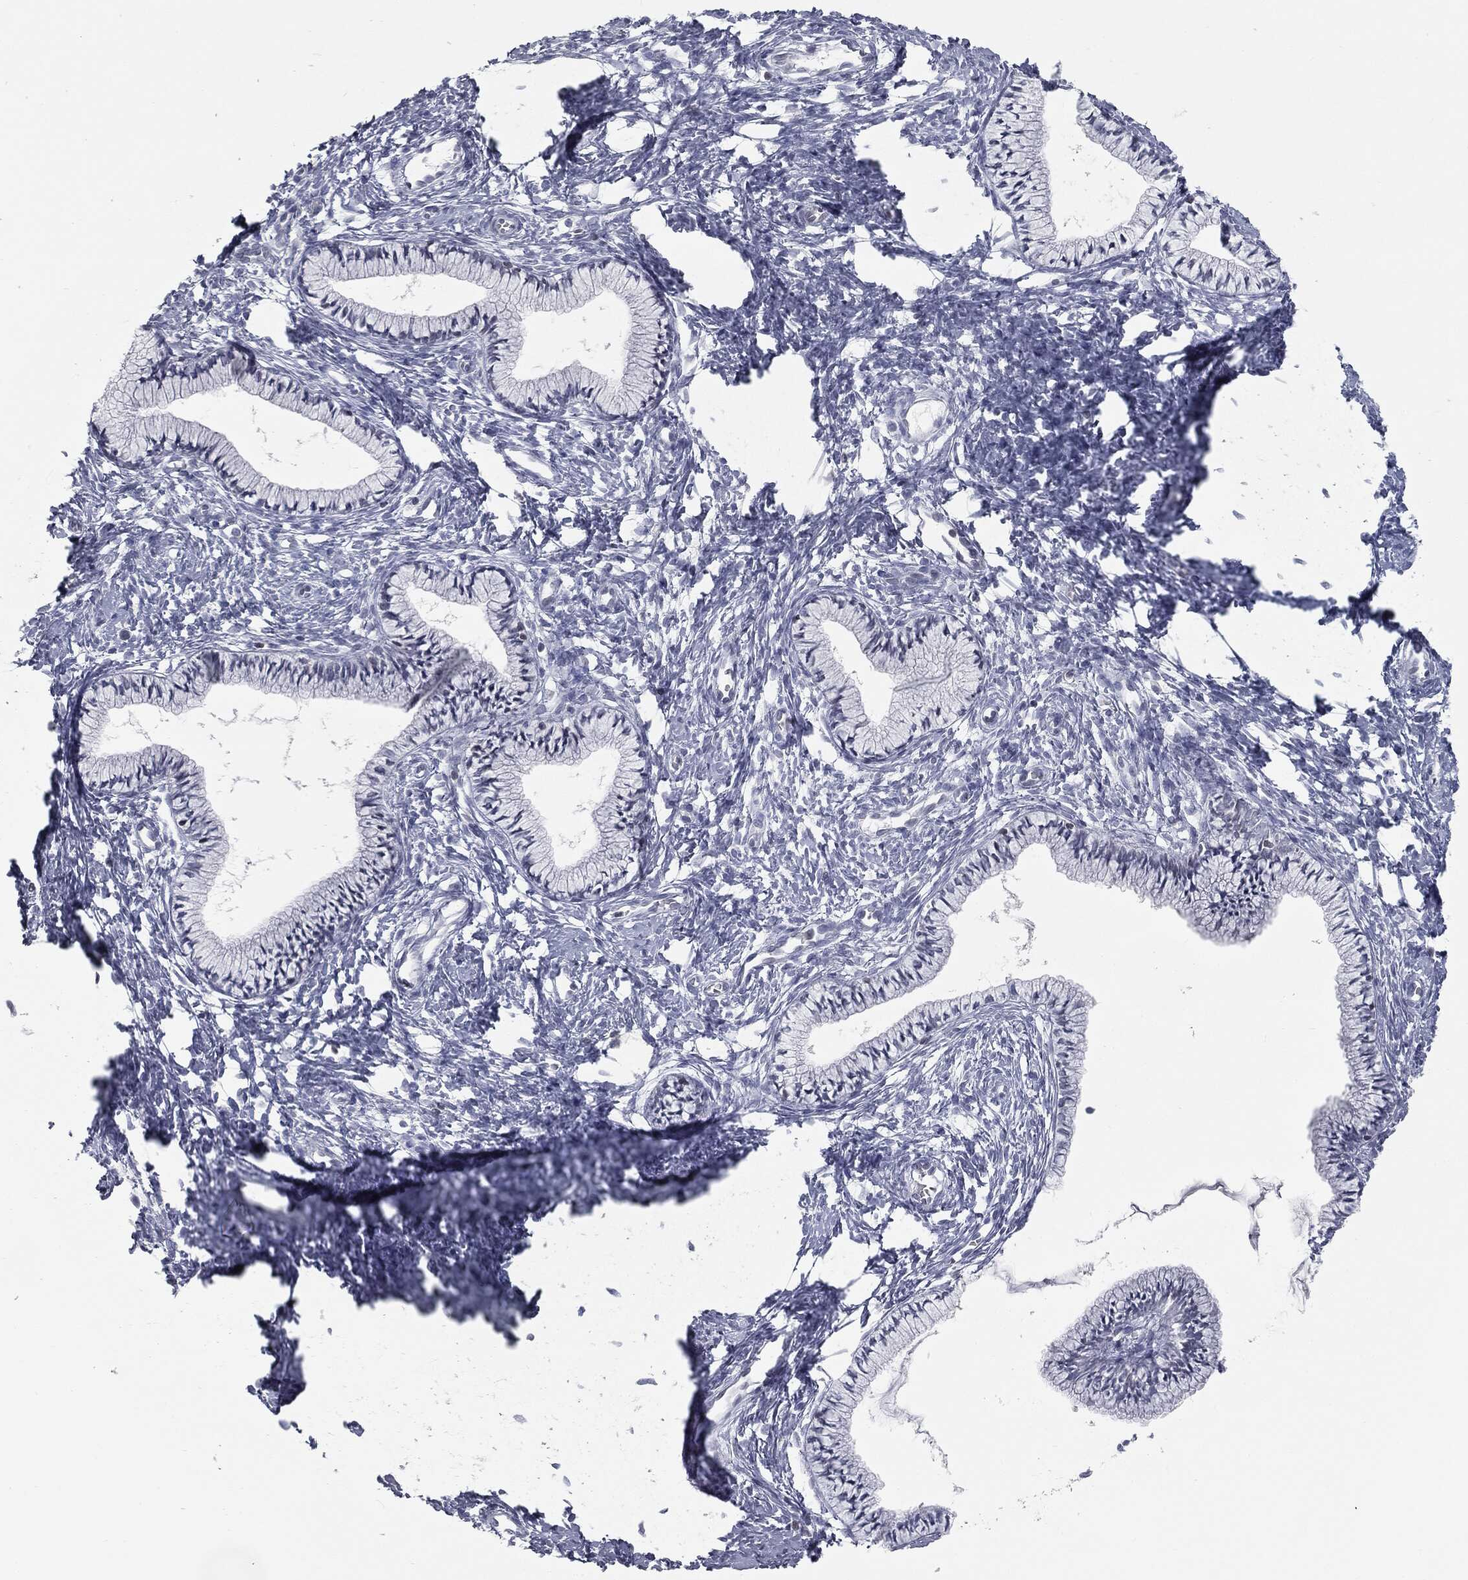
{"staining": {"intensity": "negative", "quantity": "none", "location": "none"}, "tissue": "cervix", "cell_type": "Glandular cells", "image_type": "normal", "snomed": [{"axis": "morphology", "description": "Normal tissue, NOS"}, {"axis": "topography", "description": "Cervix"}], "caption": "High magnification brightfield microscopy of benign cervix stained with DAB (3,3'-diaminobenzidine) (brown) and counterstained with hematoxylin (blue): glandular cells show no significant positivity. (Stains: DAB immunohistochemistry (IHC) with hematoxylin counter stain, Microscopy: brightfield microscopy at high magnification).", "gene": "ALDOB", "patient": {"sex": "female", "age": 39}}